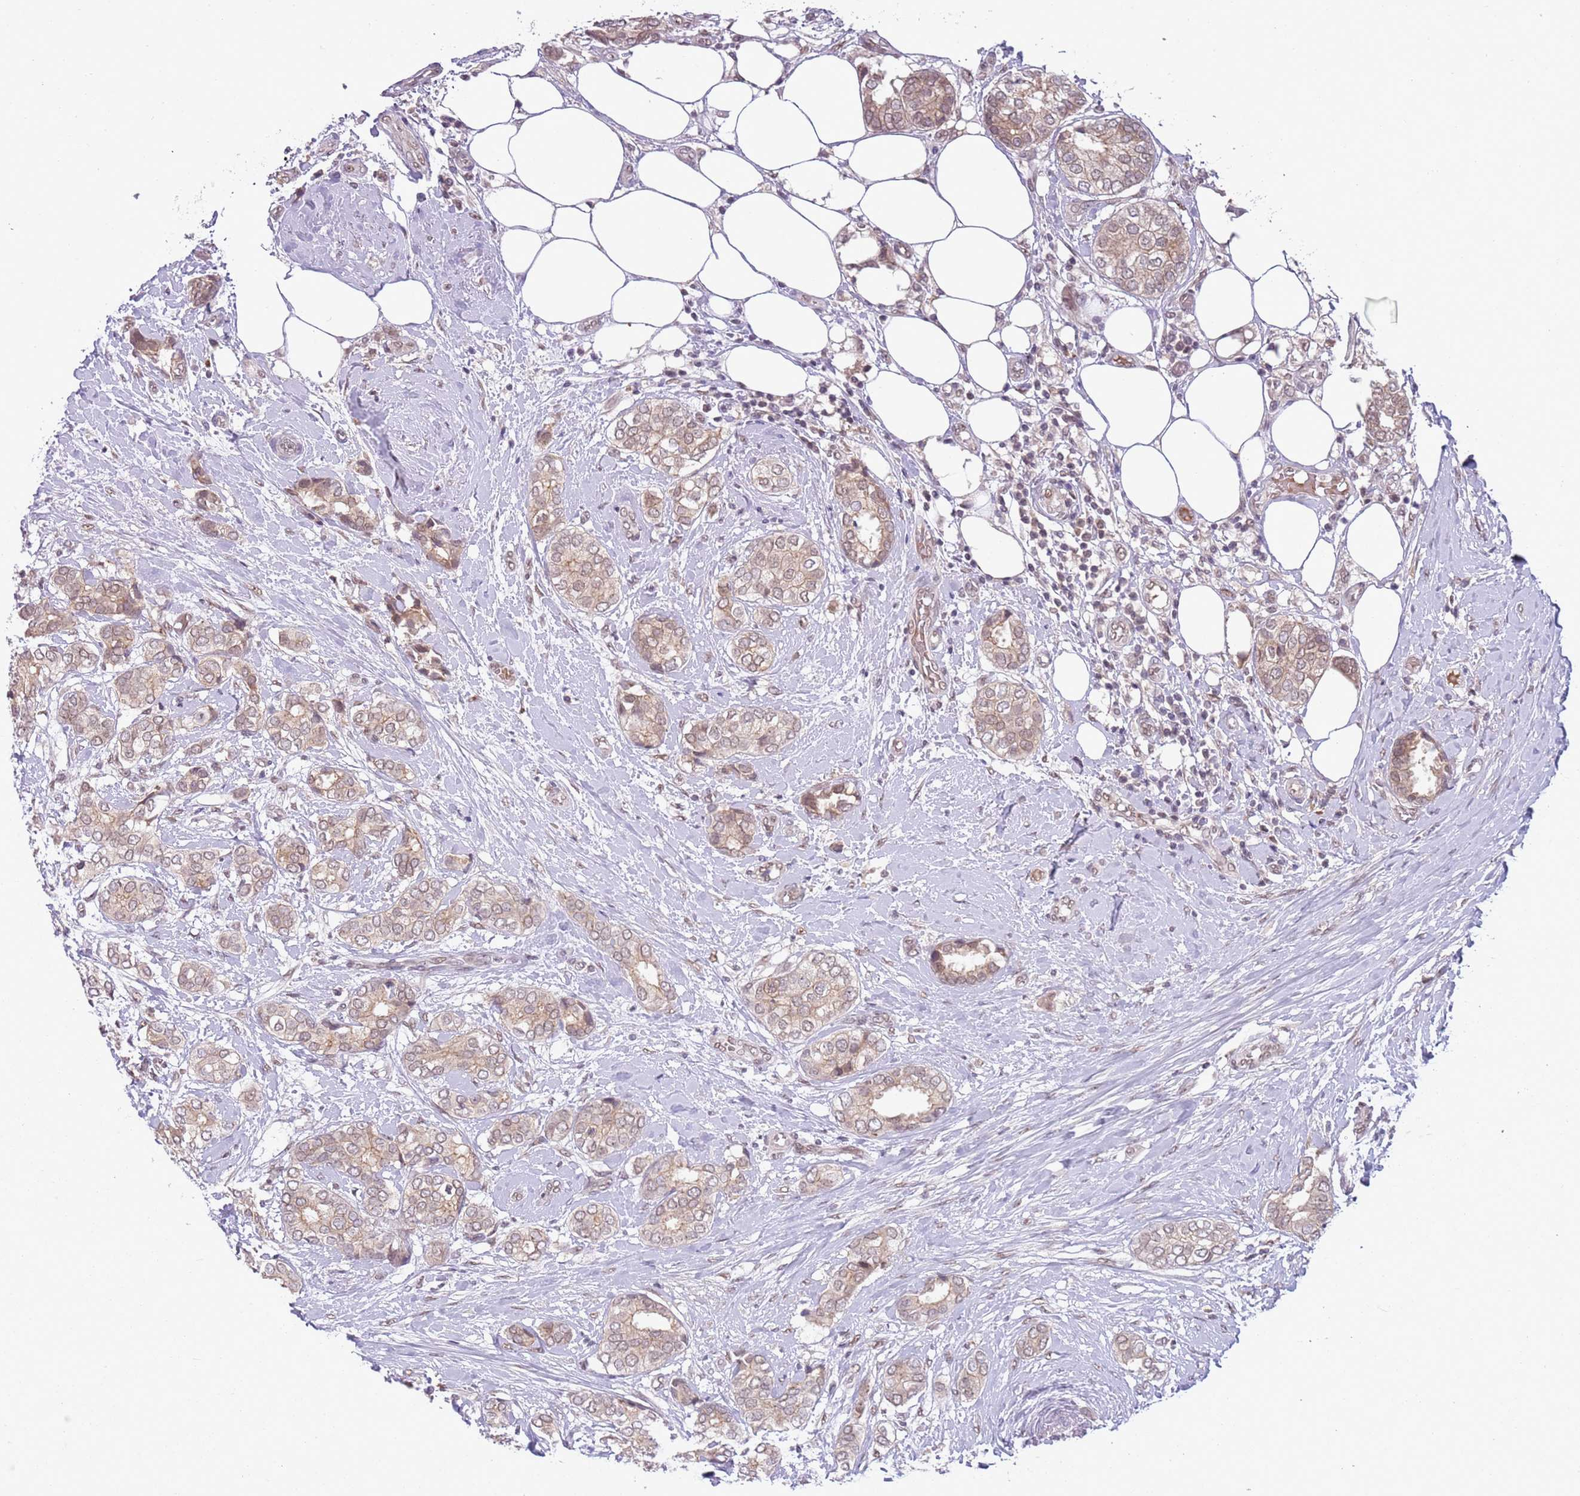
{"staining": {"intensity": "weak", "quantity": ">75%", "location": "cytoplasmic/membranous"}, "tissue": "breast cancer", "cell_type": "Tumor cells", "image_type": "cancer", "snomed": [{"axis": "morphology", "description": "Duct carcinoma"}, {"axis": "topography", "description": "Breast"}], "caption": "Breast cancer stained with a brown dye displays weak cytoplasmic/membranous positive positivity in approximately >75% of tumor cells.", "gene": "TM2D1", "patient": {"sex": "female", "age": 73}}